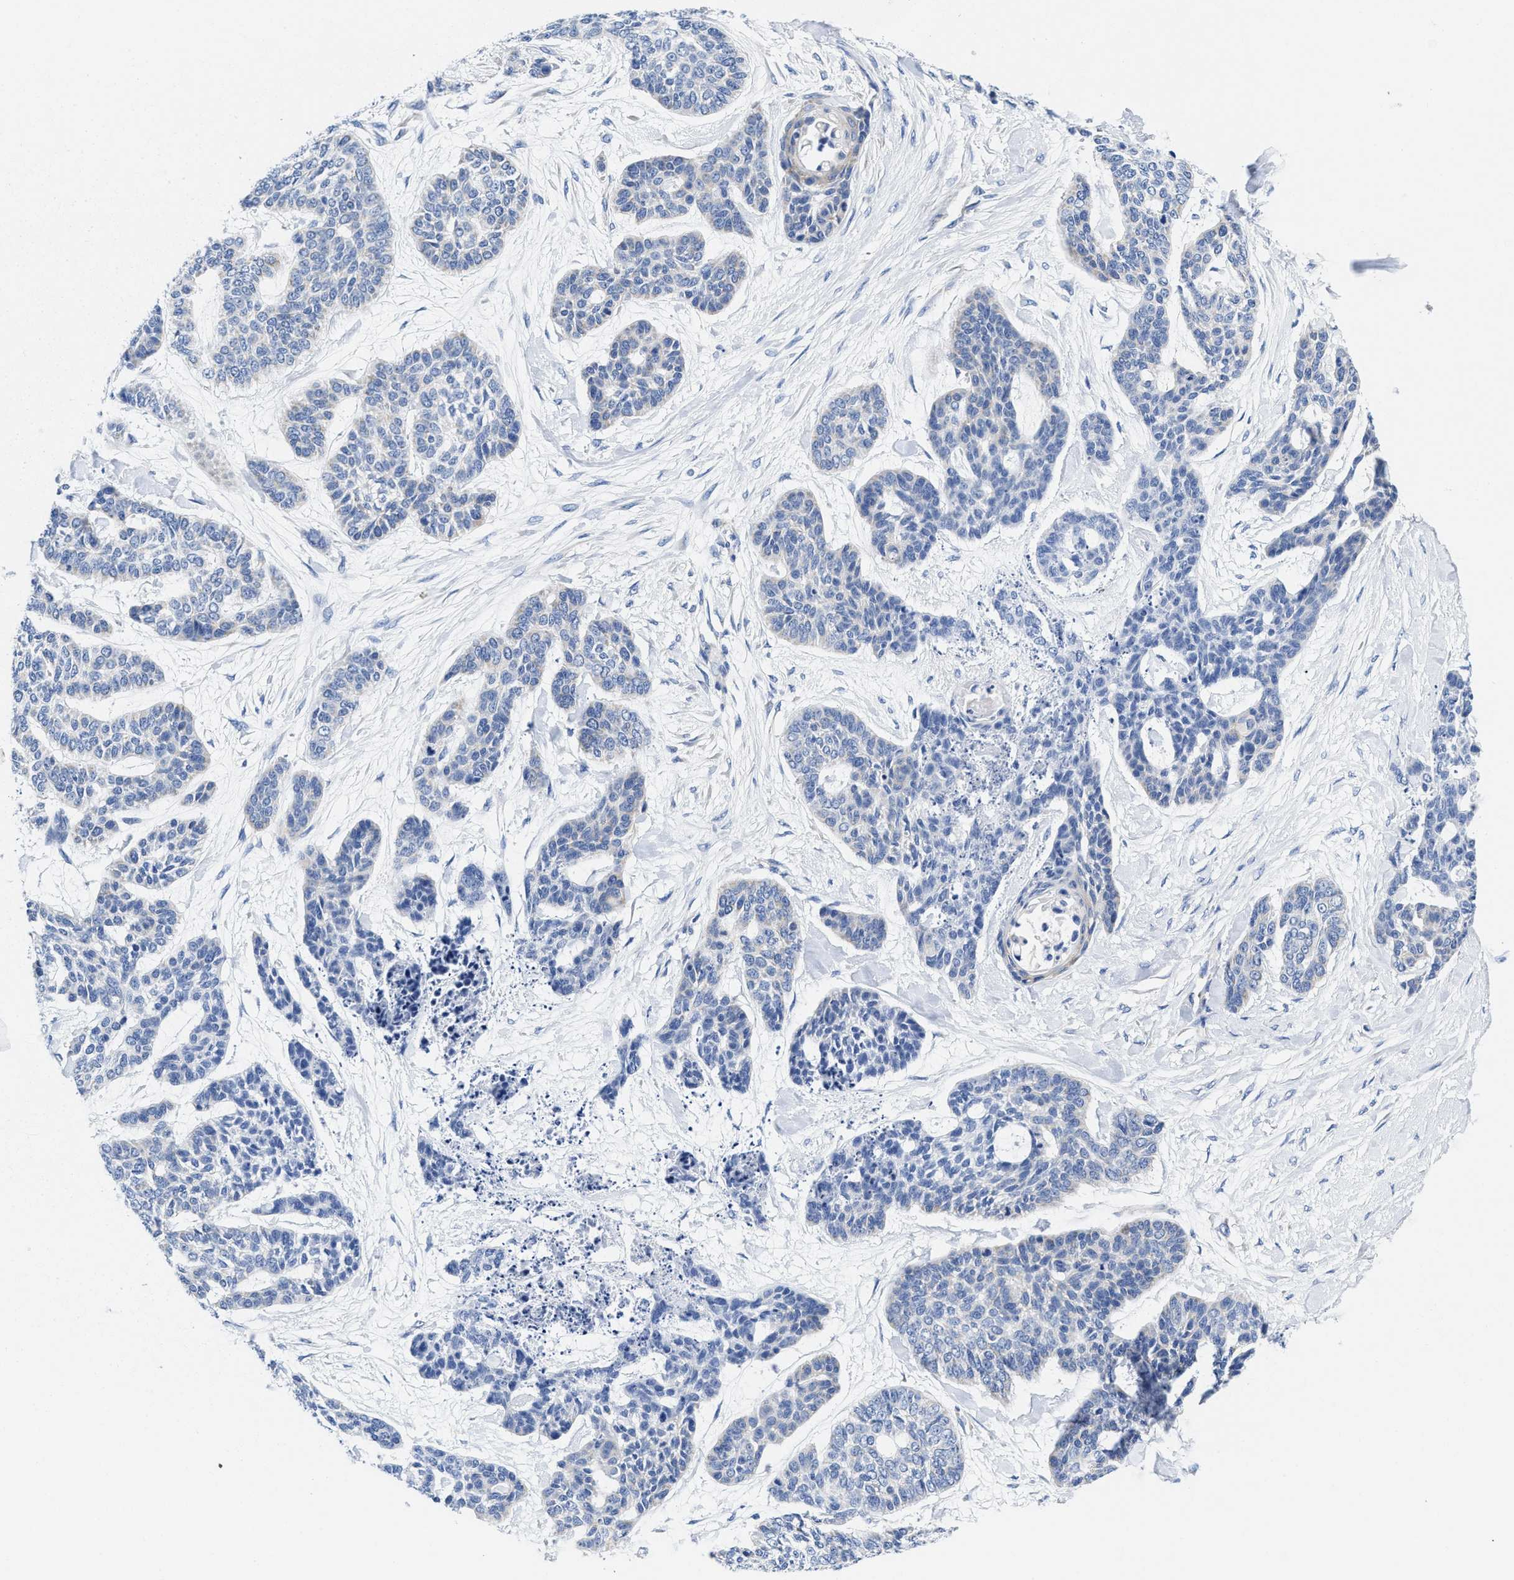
{"staining": {"intensity": "negative", "quantity": "none", "location": "none"}, "tissue": "skin cancer", "cell_type": "Tumor cells", "image_type": "cancer", "snomed": [{"axis": "morphology", "description": "Basal cell carcinoma"}, {"axis": "topography", "description": "Skin"}], "caption": "Tumor cells are negative for protein expression in human skin basal cell carcinoma.", "gene": "TBRG4", "patient": {"sex": "female", "age": 64}}